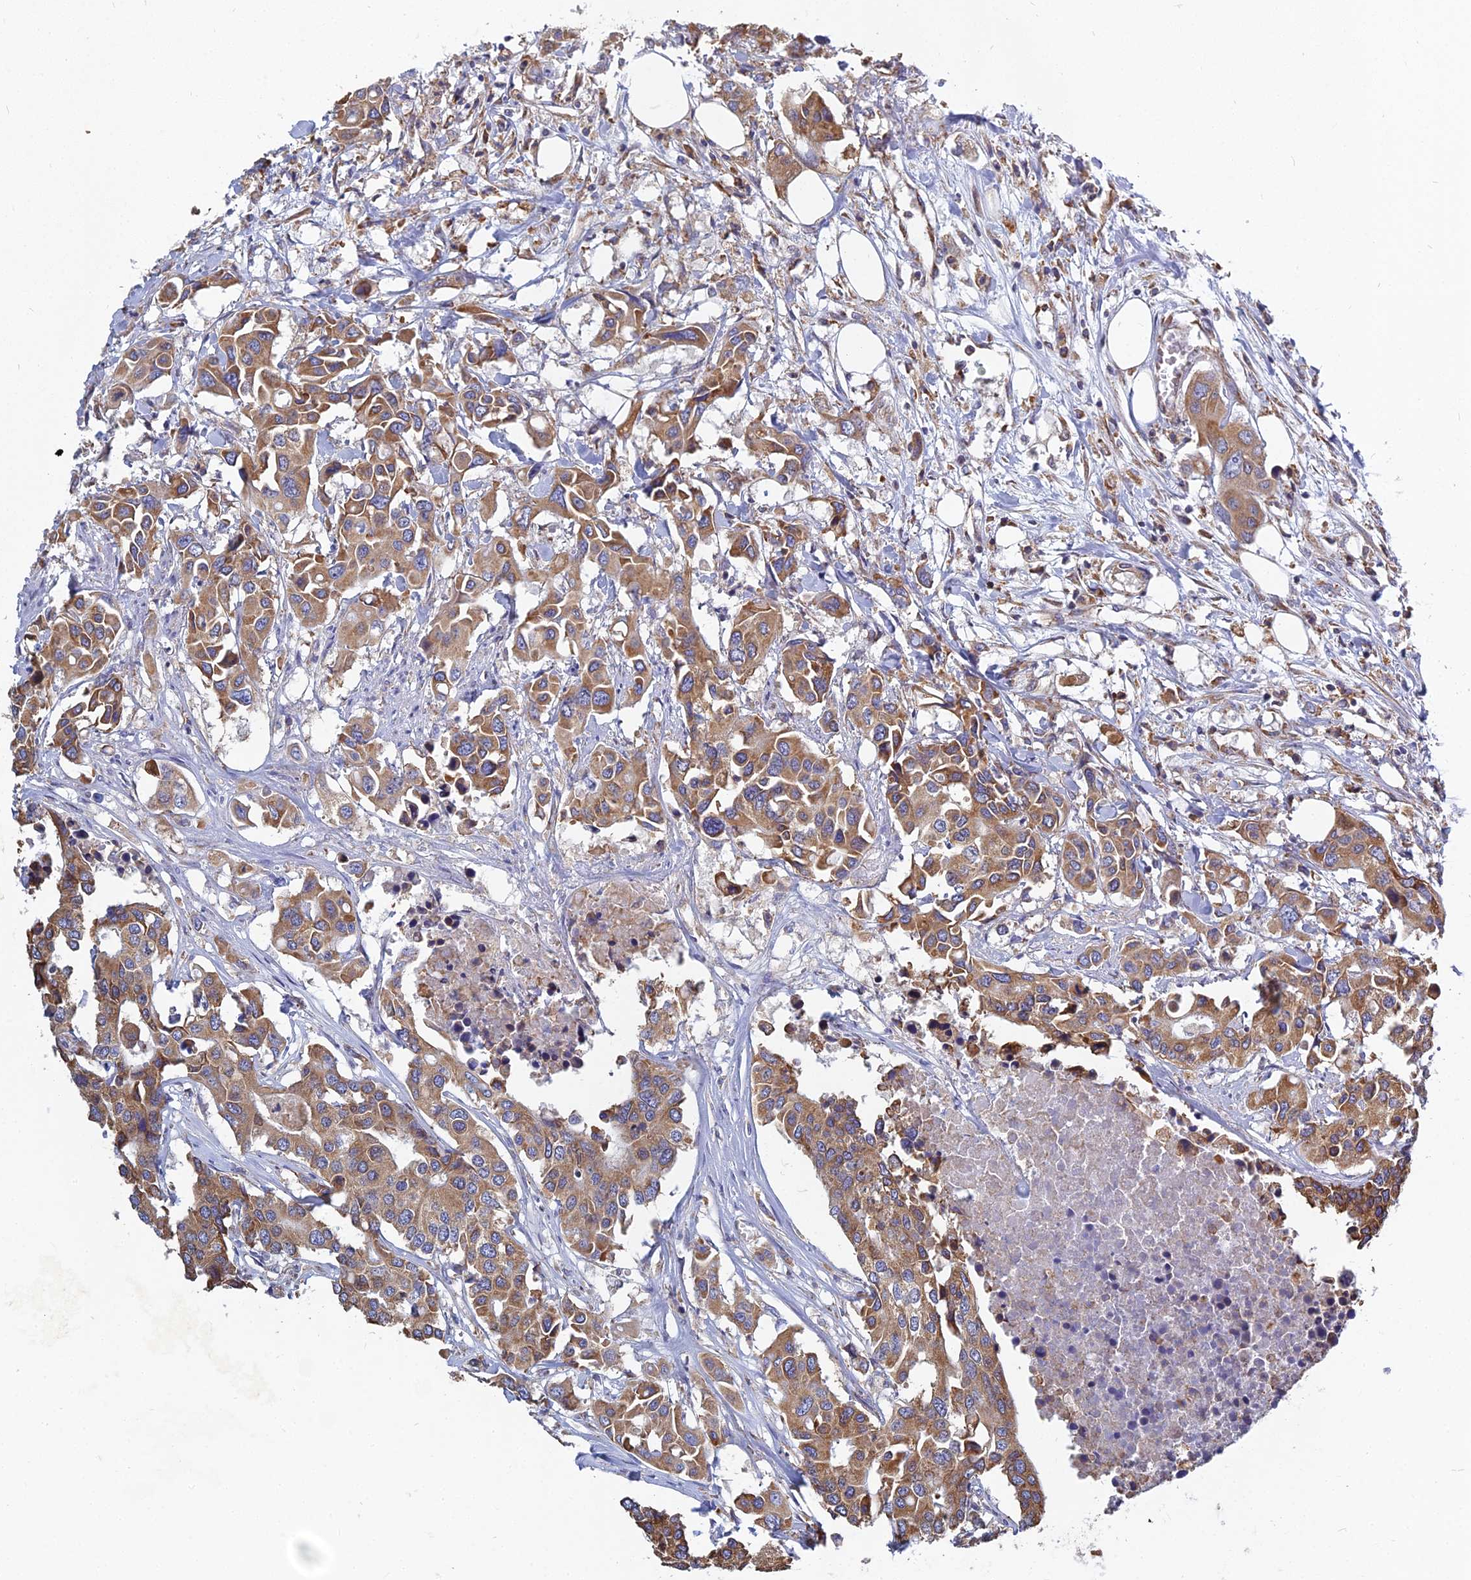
{"staining": {"intensity": "moderate", "quantity": ">75%", "location": "cytoplasmic/membranous"}, "tissue": "colorectal cancer", "cell_type": "Tumor cells", "image_type": "cancer", "snomed": [{"axis": "morphology", "description": "Adenocarcinoma, NOS"}, {"axis": "topography", "description": "Colon"}], "caption": "Protein expression analysis of human adenocarcinoma (colorectal) reveals moderate cytoplasmic/membranous staining in about >75% of tumor cells.", "gene": "KIAA1143", "patient": {"sex": "male", "age": 77}}